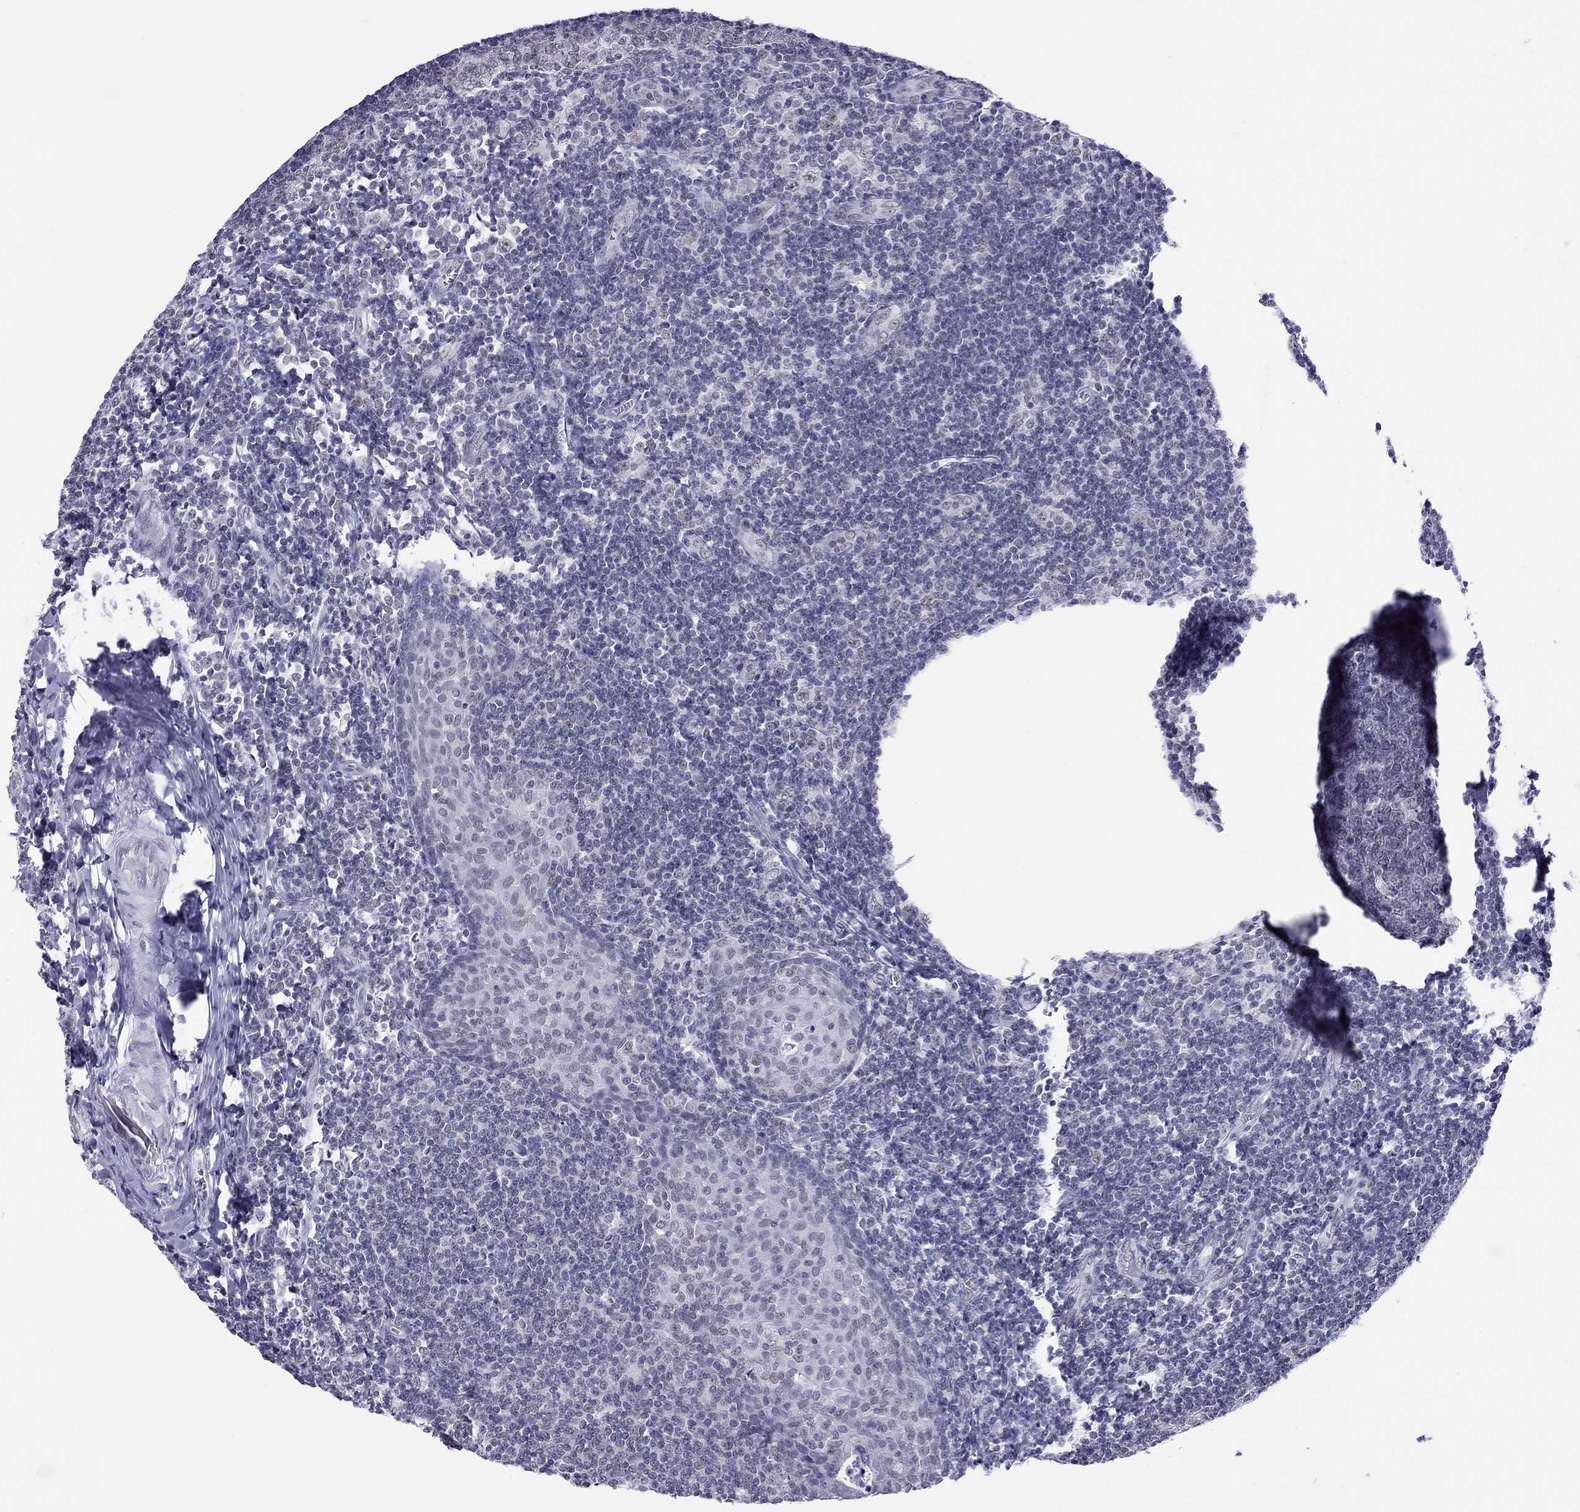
{"staining": {"intensity": "negative", "quantity": "none", "location": "none"}, "tissue": "tonsil", "cell_type": "Germinal center cells", "image_type": "normal", "snomed": [{"axis": "morphology", "description": "Normal tissue, NOS"}, {"axis": "morphology", "description": "Inflammation, NOS"}, {"axis": "topography", "description": "Tonsil"}], "caption": "This image is of unremarkable tonsil stained with IHC to label a protein in brown with the nuclei are counter-stained blue. There is no staining in germinal center cells.", "gene": "JHY", "patient": {"sex": "female", "age": 31}}